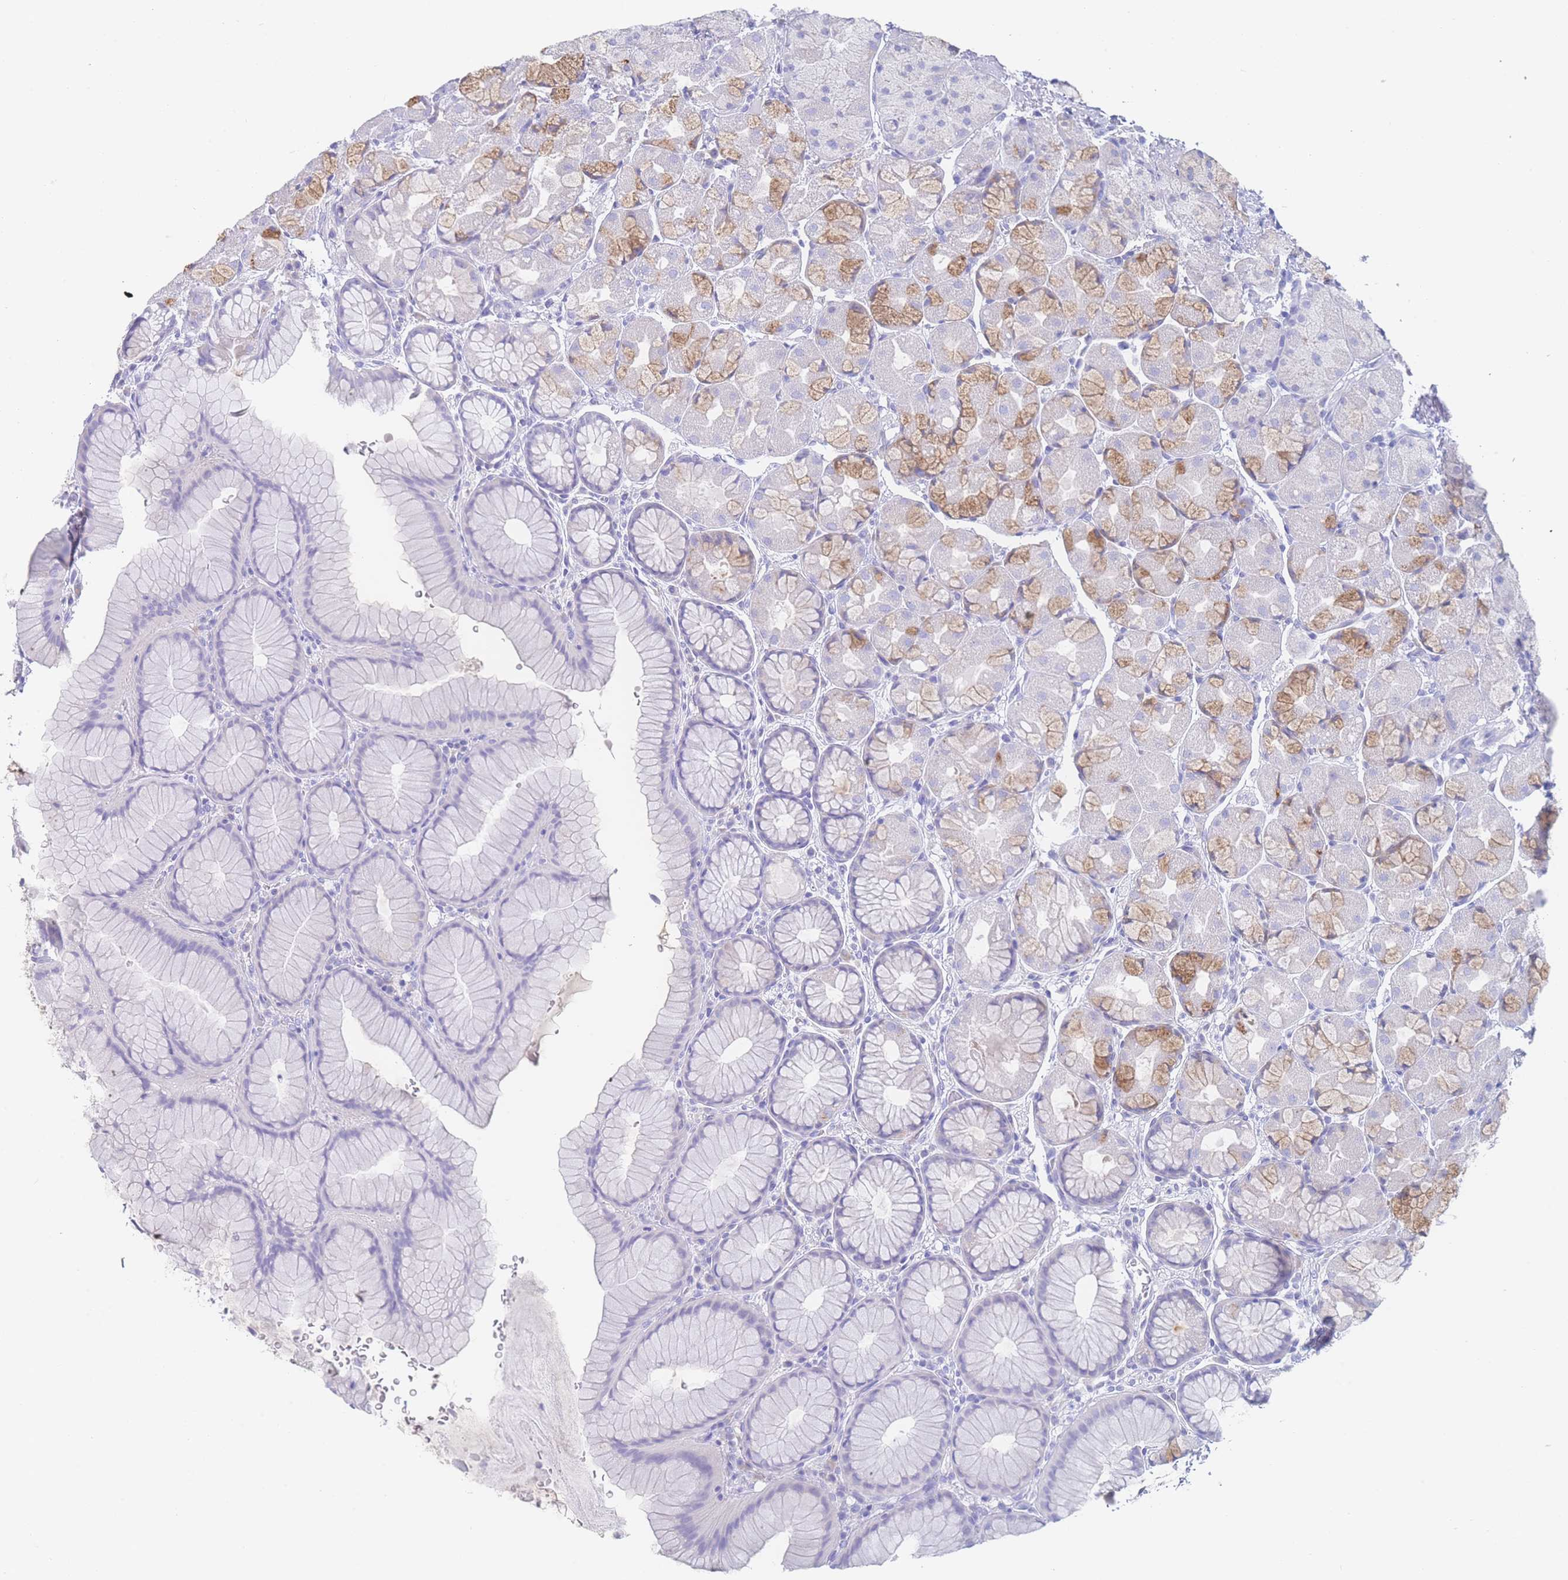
{"staining": {"intensity": "moderate", "quantity": "25%-75%", "location": "cytoplasmic/membranous"}, "tissue": "stomach", "cell_type": "Glandular cells", "image_type": "normal", "snomed": [{"axis": "morphology", "description": "Normal tissue, NOS"}, {"axis": "topography", "description": "Stomach"}], "caption": "Immunohistochemical staining of benign human stomach exhibits 25%-75% levels of moderate cytoplasmic/membranous protein expression in about 25%-75% of glandular cells. The staining is performed using DAB brown chromogen to label protein expression. The nuclei are counter-stained blue using hematoxylin.", "gene": "LZTFL1", "patient": {"sex": "male", "age": 57}}